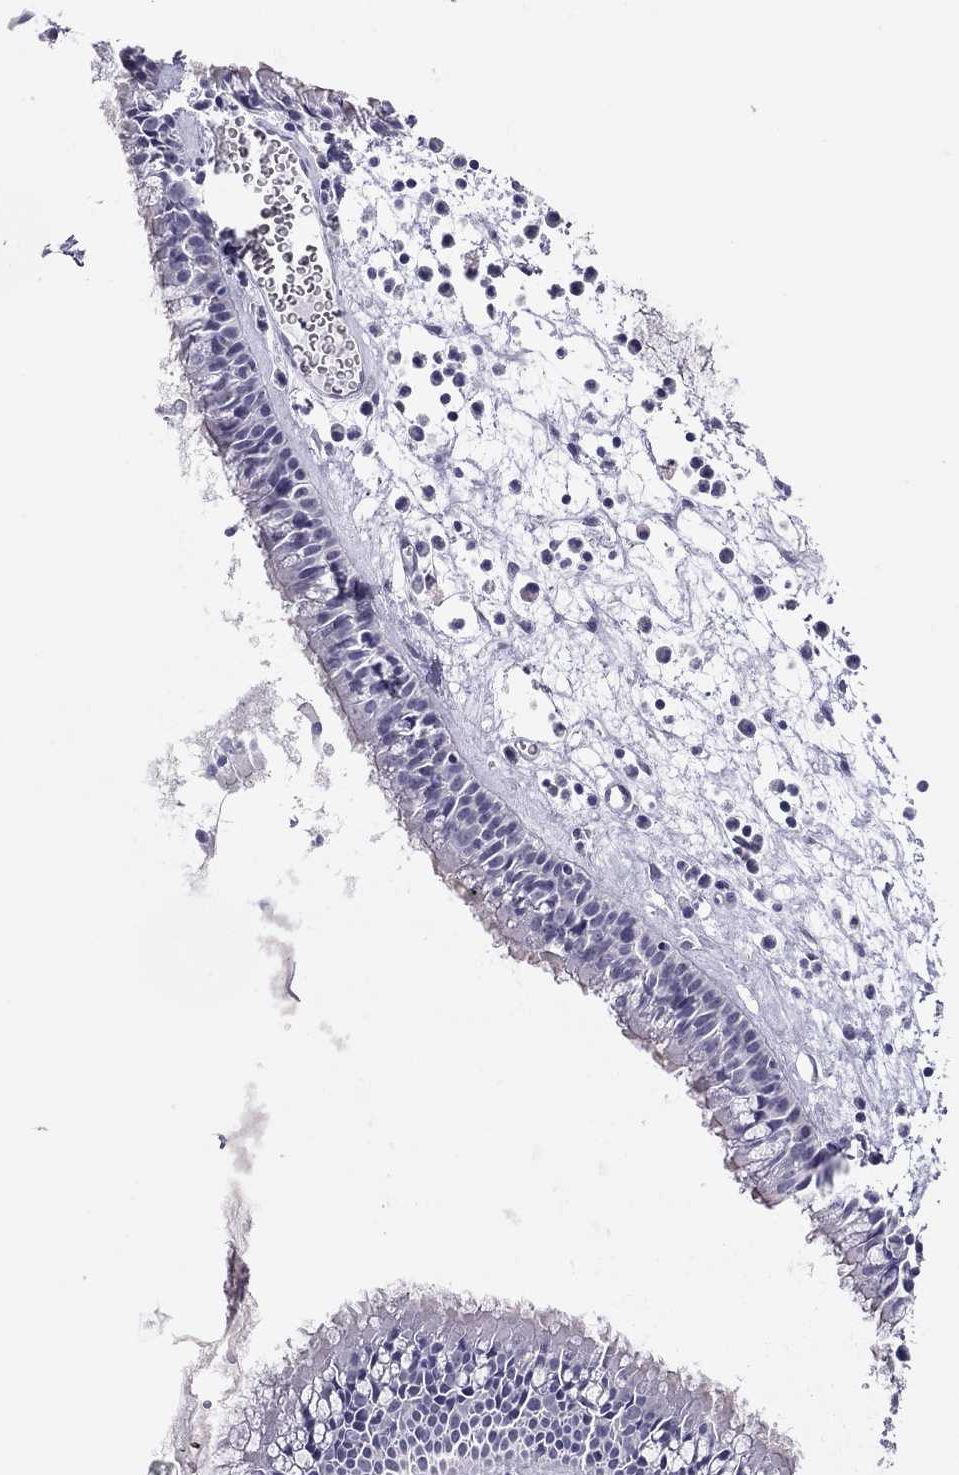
{"staining": {"intensity": "negative", "quantity": "none", "location": "none"}, "tissue": "nasopharynx", "cell_type": "Respiratory epithelial cells", "image_type": "normal", "snomed": [{"axis": "morphology", "description": "Normal tissue, NOS"}, {"axis": "topography", "description": "Nasopharynx"}], "caption": "Immunohistochemical staining of unremarkable nasopharynx shows no significant expression in respiratory epithelial cells.", "gene": "KCNV2", "patient": {"sex": "female", "age": 47}}